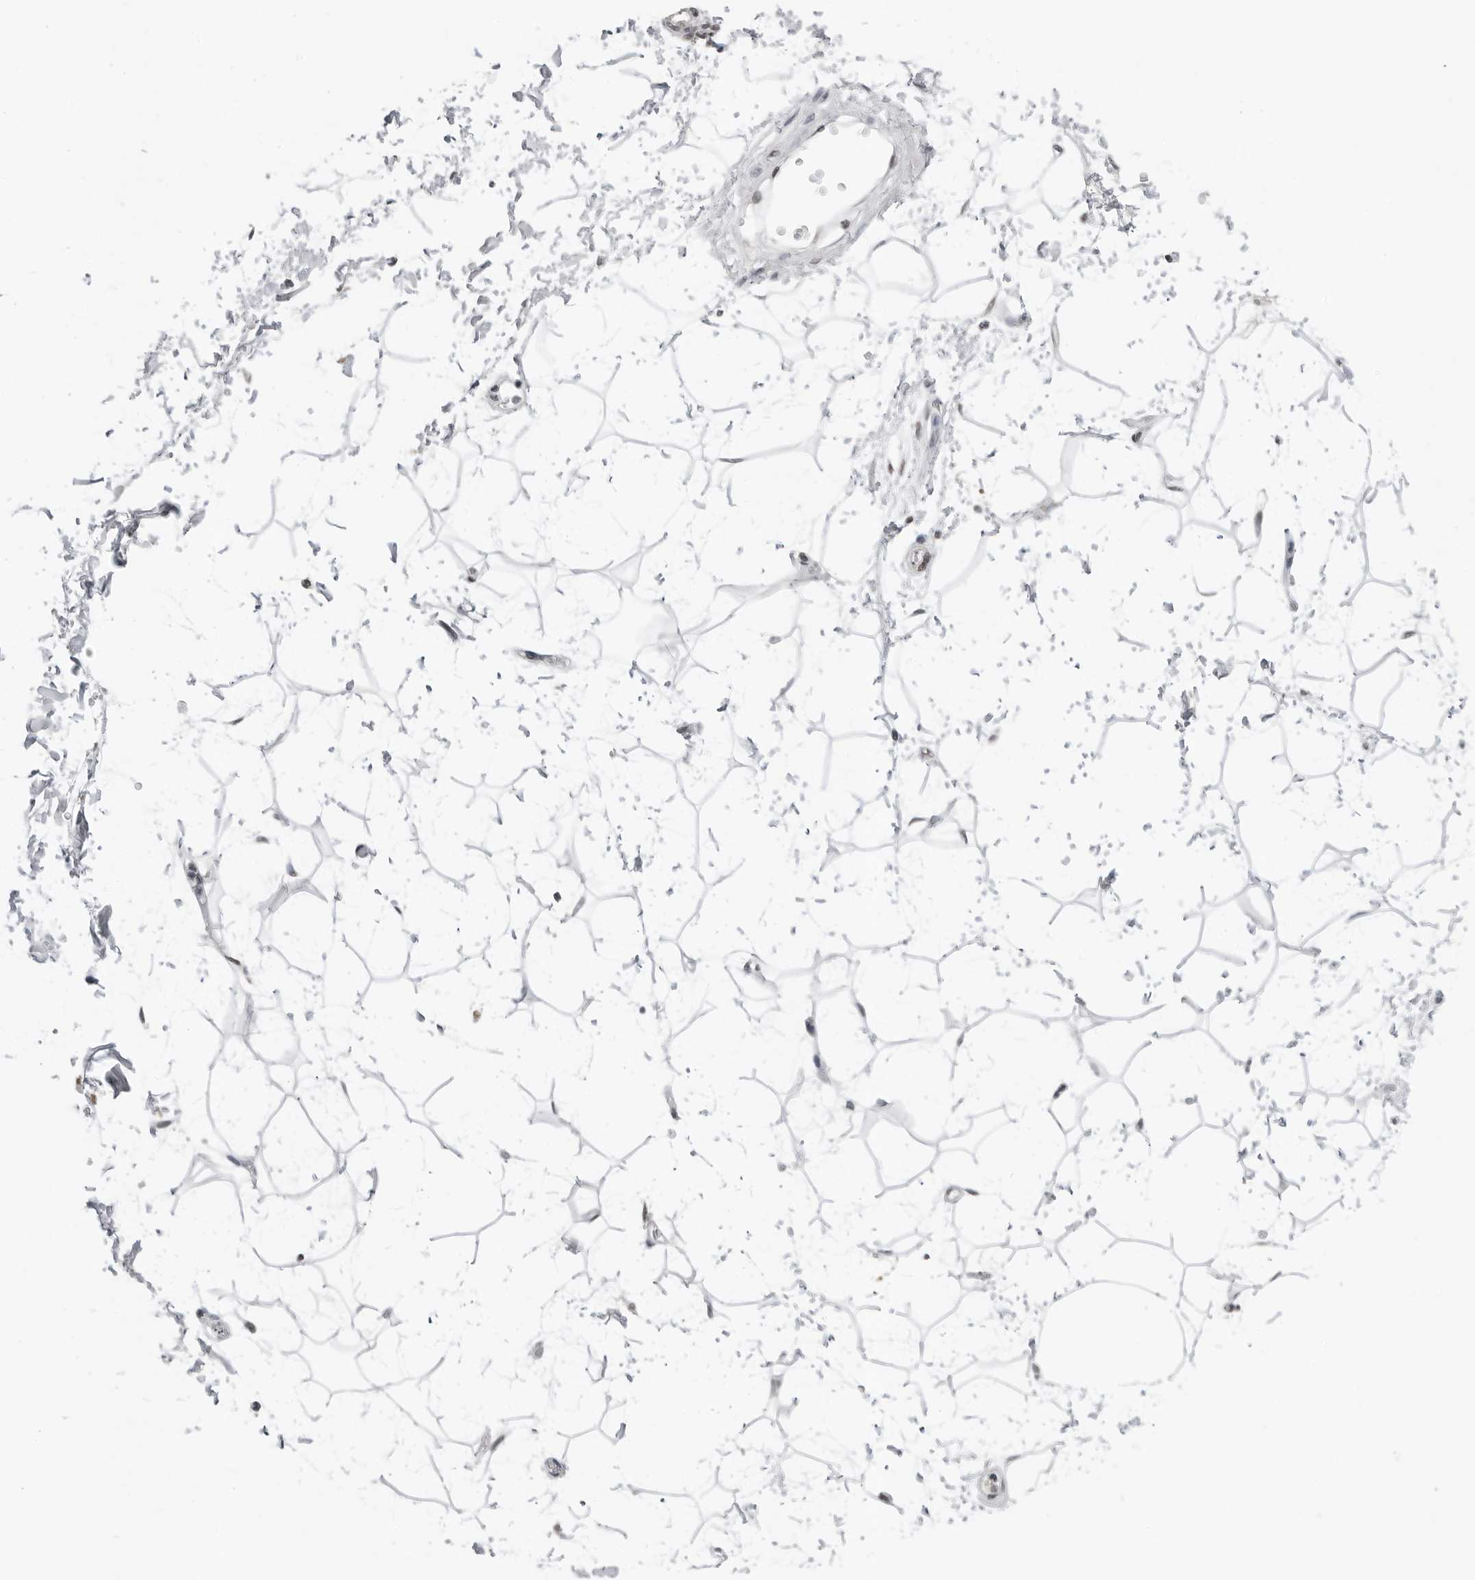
{"staining": {"intensity": "weak", "quantity": "25%-75%", "location": "nuclear"}, "tissue": "adipose tissue", "cell_type": "Adipocytes", "image_type": "normal", "snomed": [{"axis": "morphology", "description": "Normal tissue, NOS"}, {"axis": "topography", "description": "Soft tissue"}], "caption": "Normal adipose tissue was stained to show a protein in brown. There is low levels of weak nuclear positivity in approximately 25%-75% of adipocytes.", "gene": "WRAP53", "patient": {"sex": "male", "age": 72}}